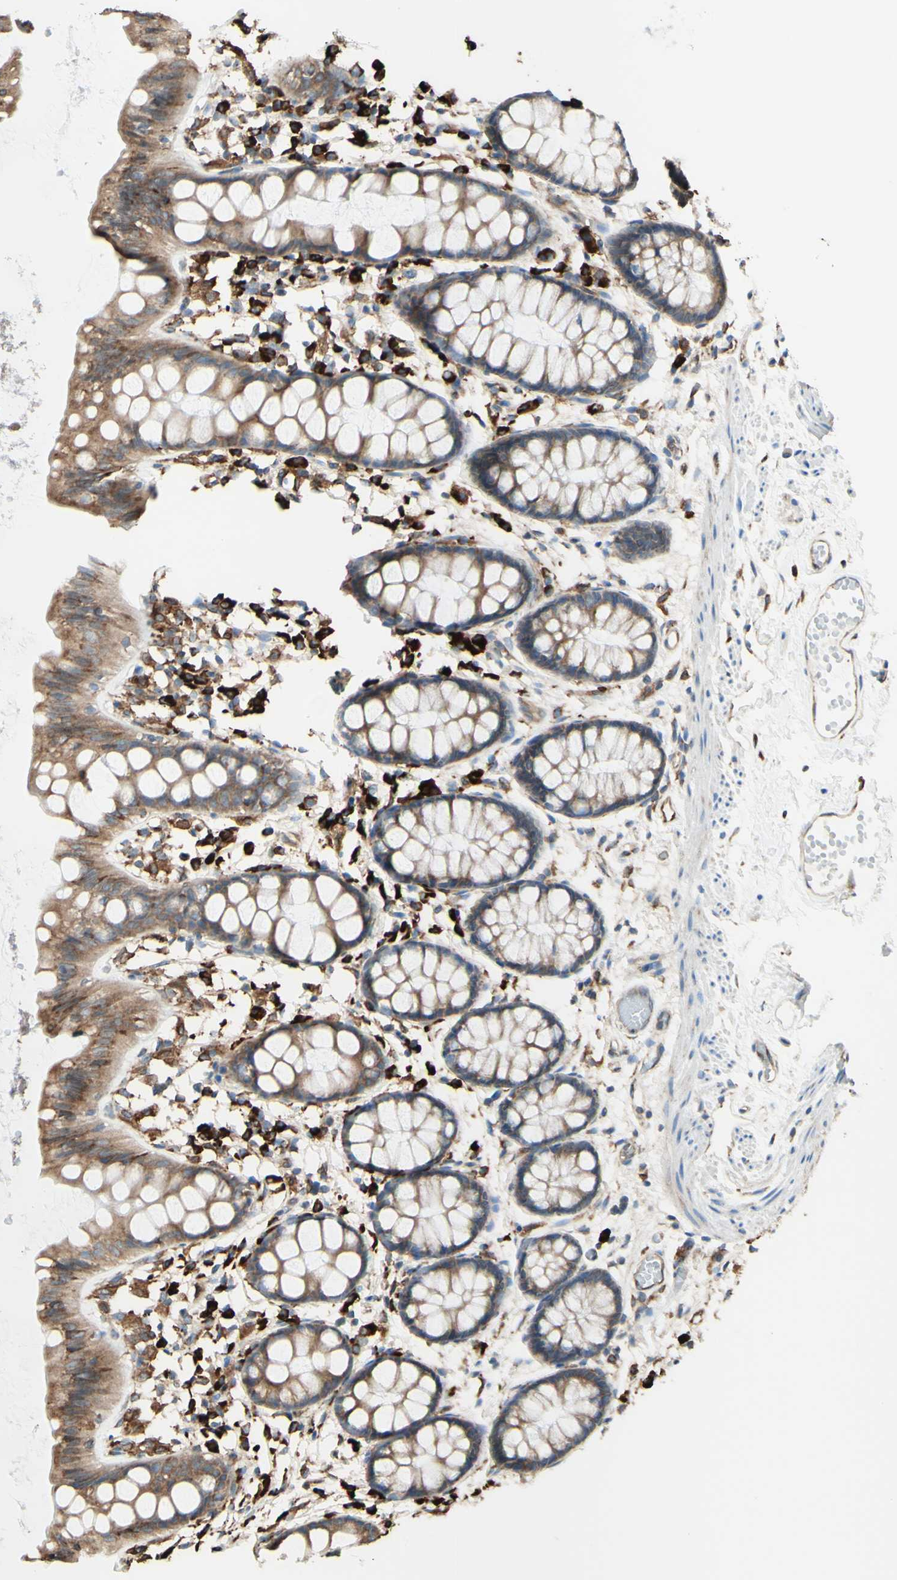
{"staining": {"intensity": "moderate", "quantity": ">75%", "location": "cytoplasmic/membranous"}, "tissue": "rectum", "cell_type": "Glandular cells", "image_type": "normal", "snomed": [{"axis": "morphology", "description": "Normal tissue, NOS"}, {"axis": "topography", "description": "Rectum"}], "caption": "This histopathology image reveals unremarkable rectum stained with immunohistochemistry to label a protein in brown. The cytoplasmic/membranous of glandular cells show moderate positivity for the protein. Nuclei are counter-stained blue.", "gene": "DNAJB11", "patient": {"sex": "female", "age": 66}}